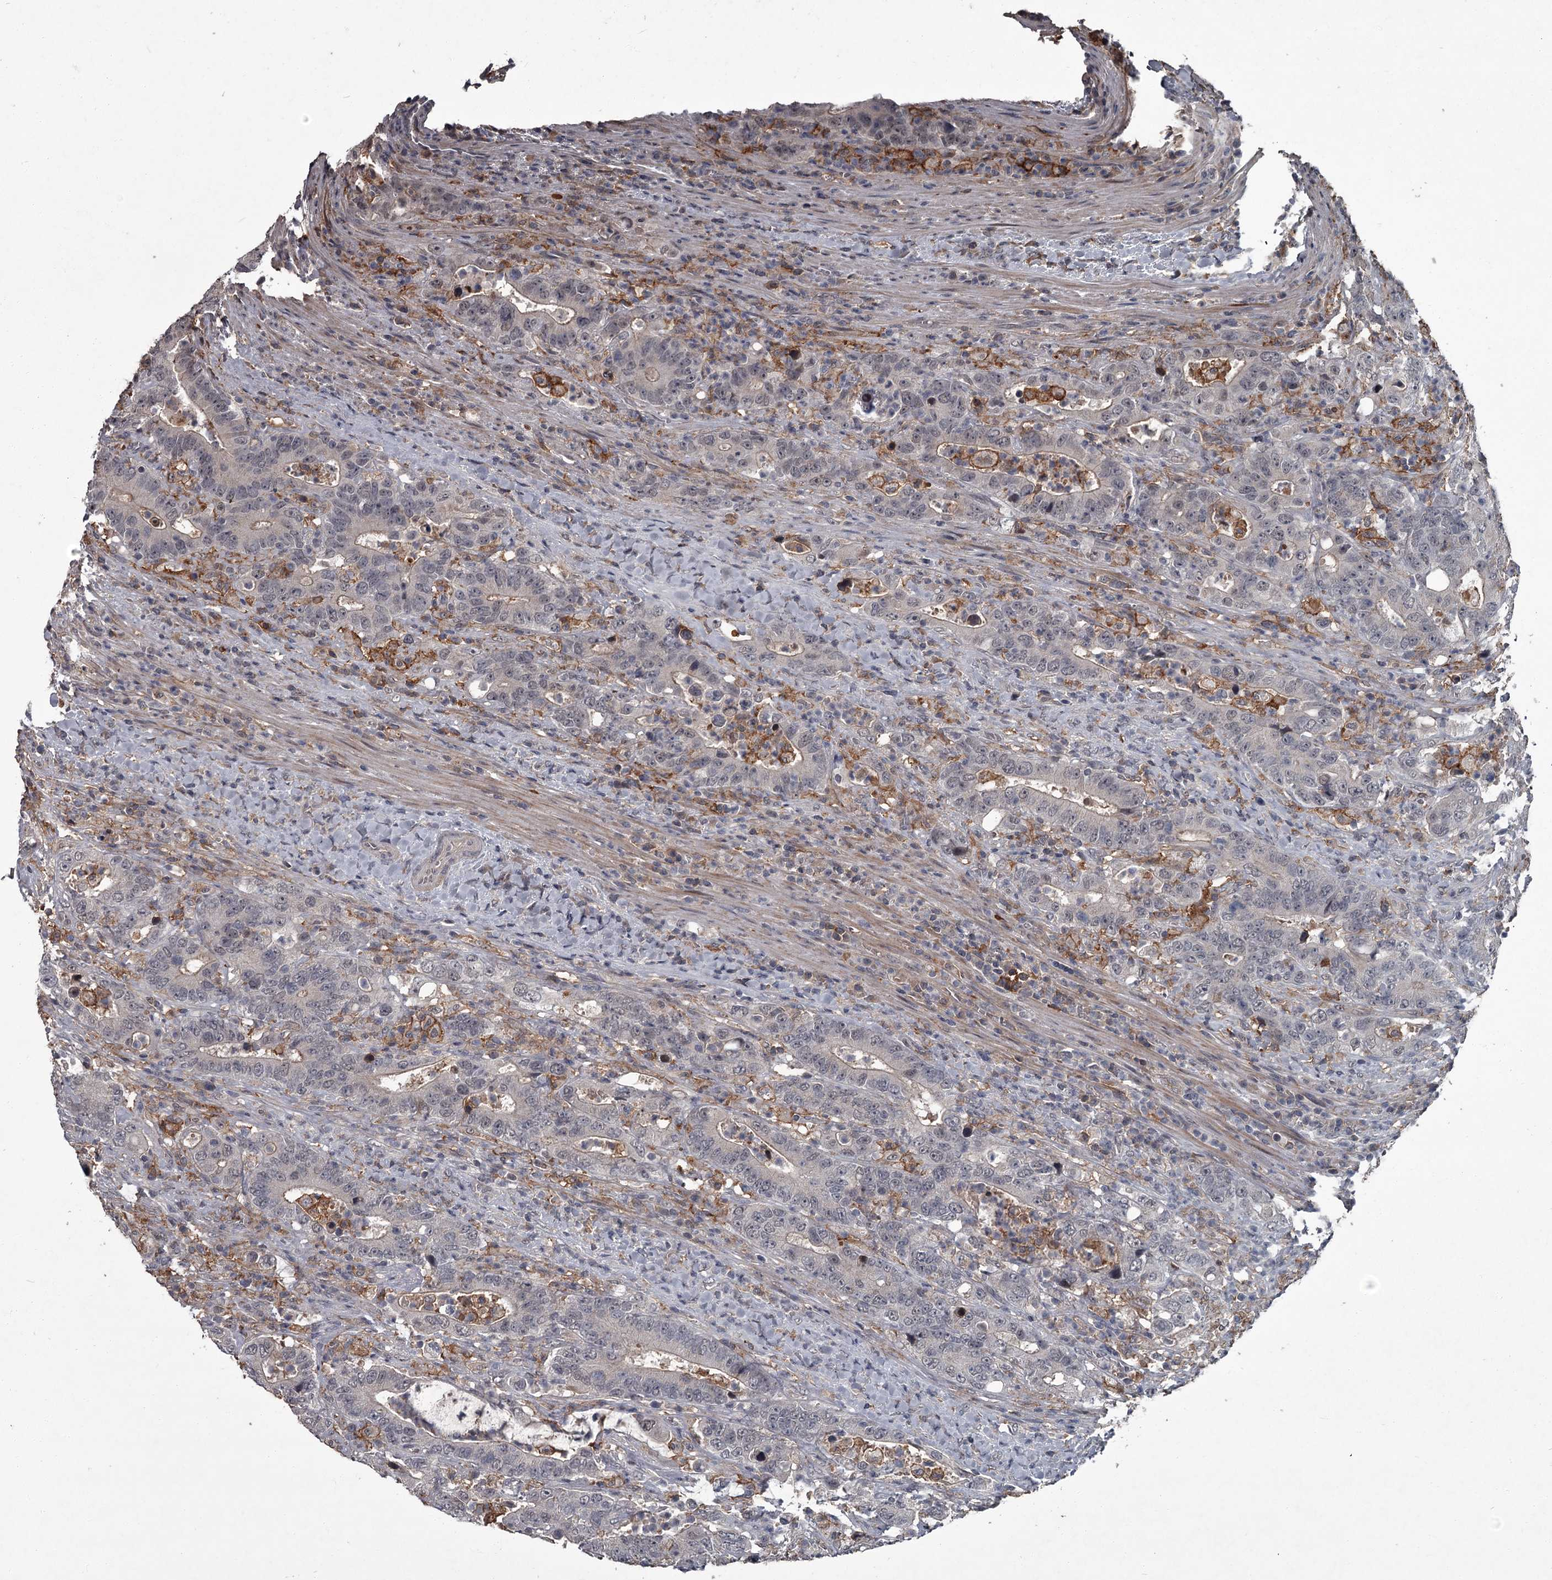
{"staining": {"intensity": "weak", "quantity": "<25%", "location": "cytoplasmic/membranous"}, "tissue": "colorectal cancer", "cell_type": "Tumor cells", "image_type": "cancer", "snomed": [{"axis": "morphology", "description": "Adenocarcinoma, NOS"}, {"axis": "topography", "description": "Colon"}], "caption": "This image is of adenocarcinoma (colorectal) stained with immunohistochemistry (IHC) to label a protein in brown with the nuclei are counter-stained blue. There is no staining in tumor cells. (DAB immunohistochemistry with hematoxylin counter stain).", "gene": "FLVCR2", "patient": {"sex": "female", "age": 75}}